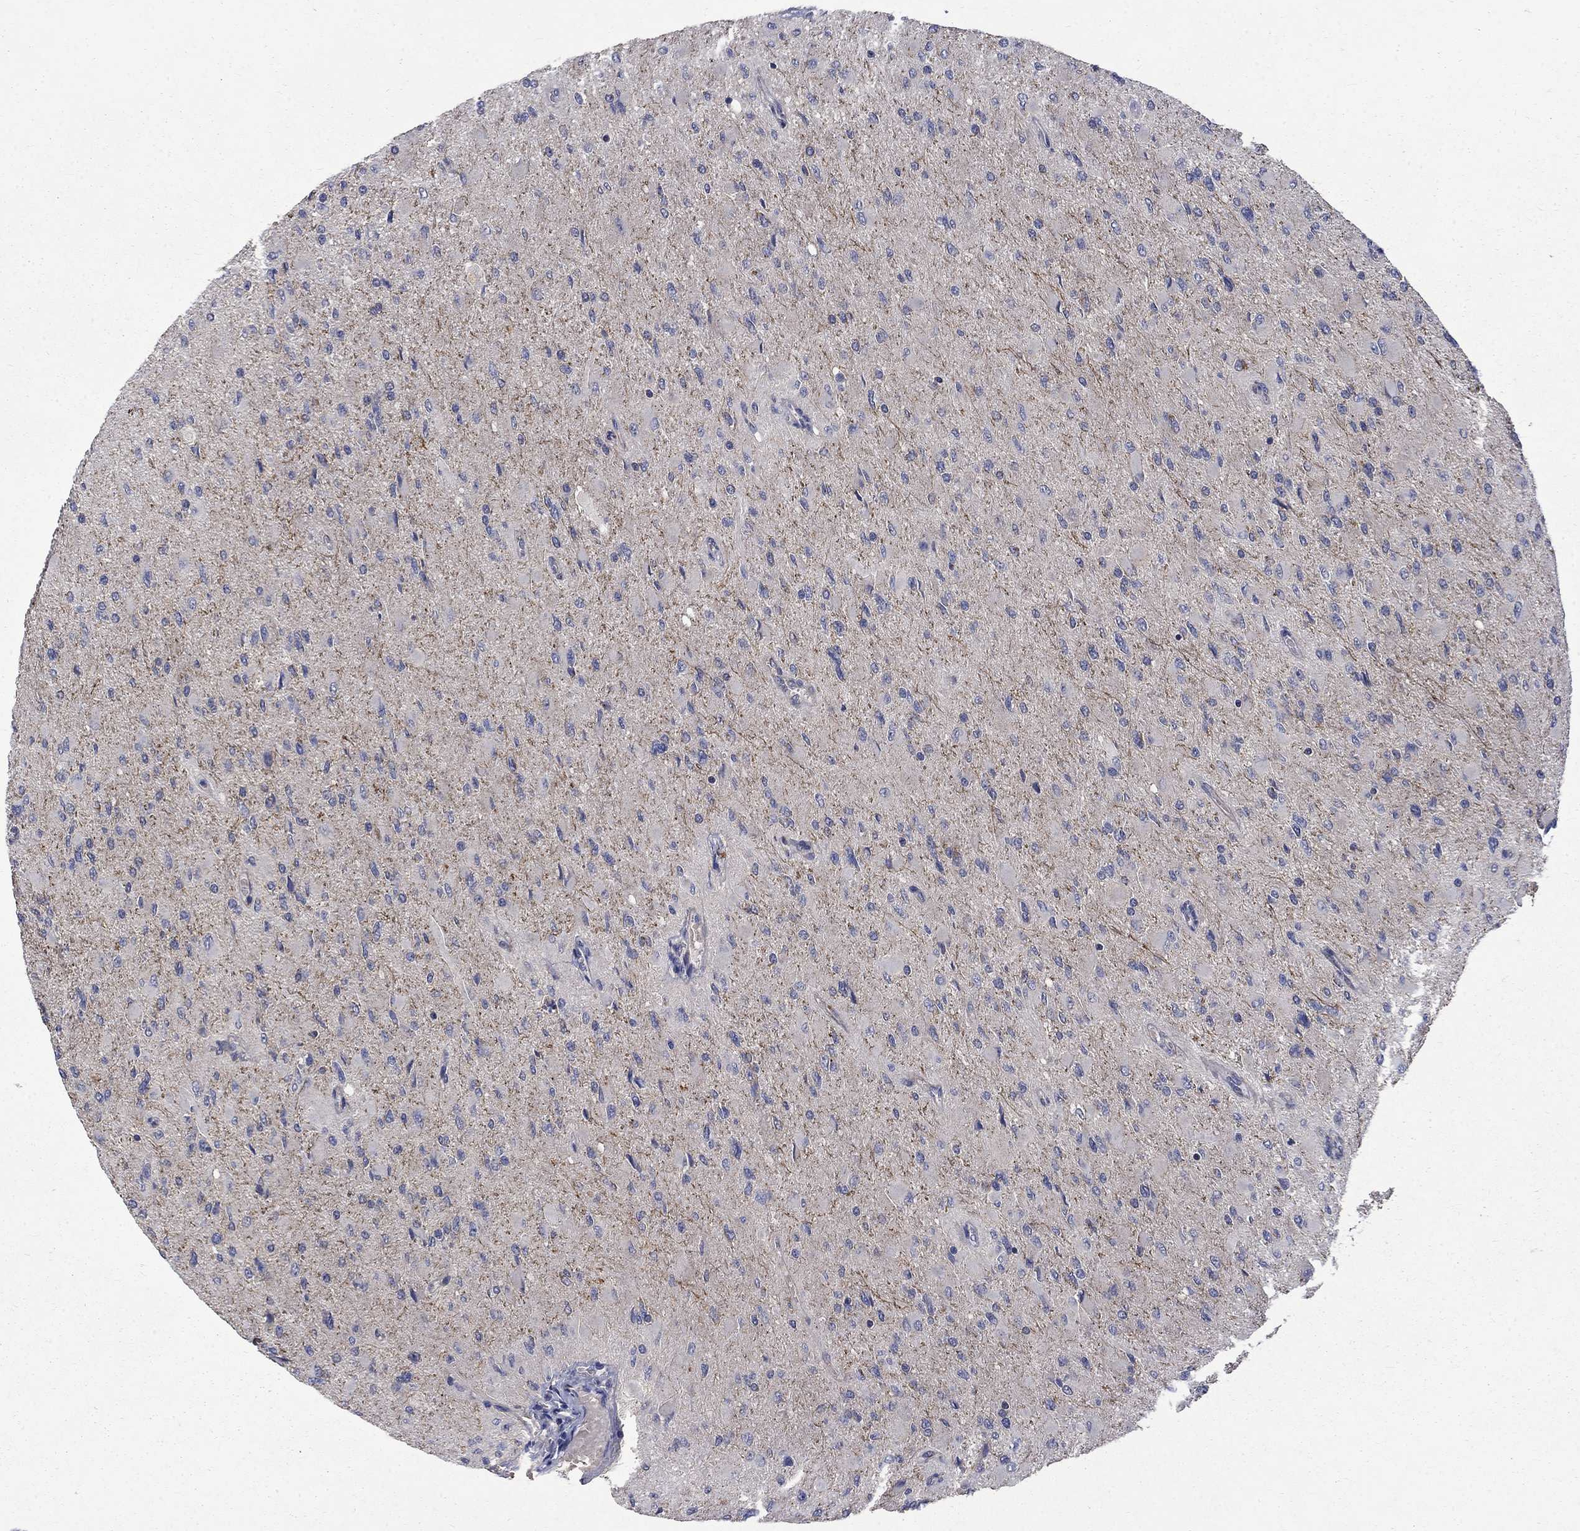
{"staining": {"intensity": "negative", "quantity": "none", "location": "none"}, "tissue": "glioma", "cell_type": "Tumor cells", "image_type": "cancer", "snomed": [{"axis": "morphology", "description": "Glioma, malignant, High grade"}, {"axis": "topography", "description": "Cerebral cortex"}], "caption": "A high-resolution image shows immunohistochemistry (IHC) staining of malignant high-grade glioma, which displays no significant positivity in tumor cells. (Brightfield microscopy of DAB (3,3'-diaminobenzidine) IHC at high magnification).", "gene": "HSPA12A", "patient": {"sex": "female", "age": 36}}